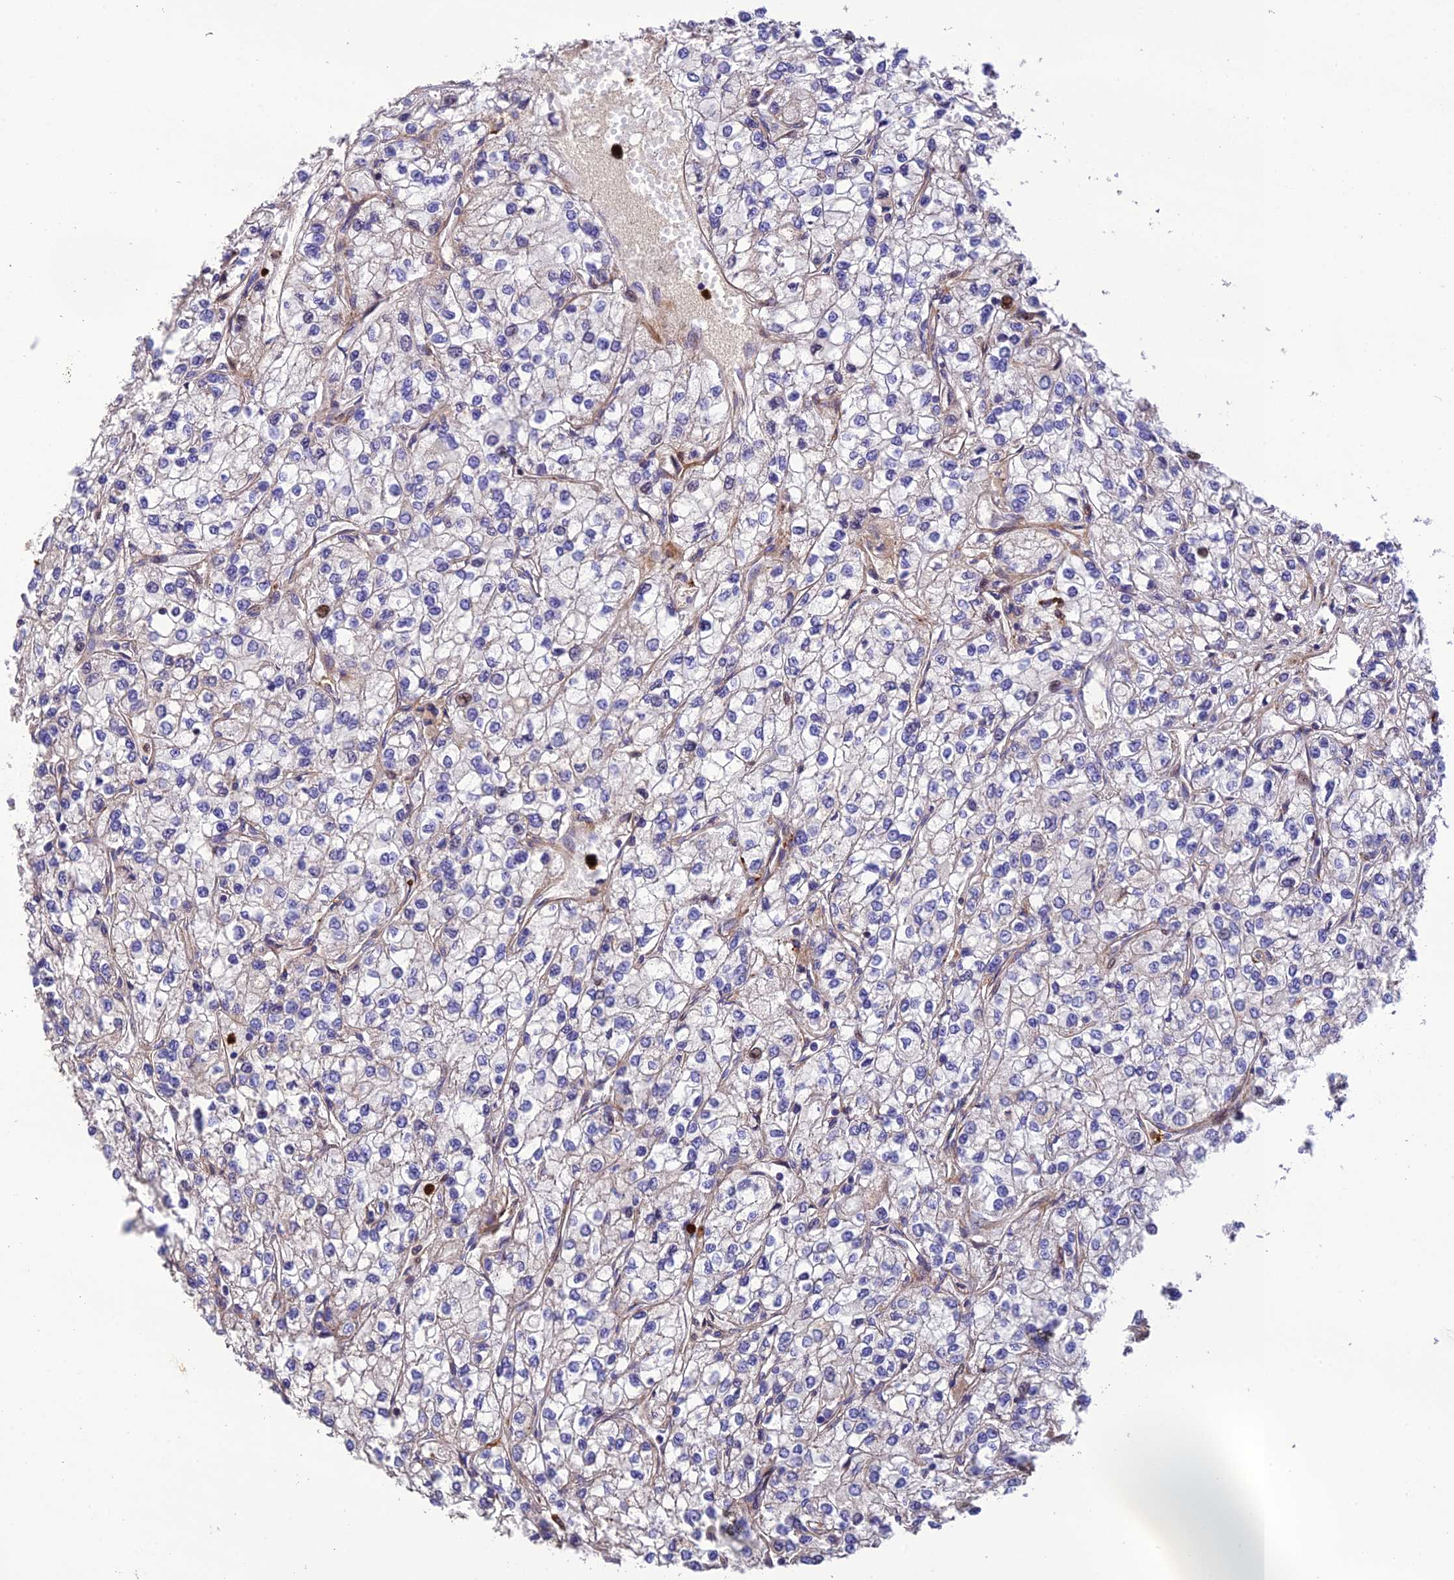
{"staining": {"intensity": "negative", "quantity": "none", "location": "none"}, "tissue": "renal cancer", "cell_type": "Tumor cells", "image_type": "cancer", "snomed": [{"axis": "morphology", "description": "Adenocarcinoma, NOS"}, {"axis": "topography", "description": "Kidney"}], "caption": "This is an immunohistochemistry (IHC) histopathology image of human adenocarcinoma (renal). There is no staining in tumor cells.", "gene": "CPSF4L", "patient": {"sex": "male", "age": 80}}